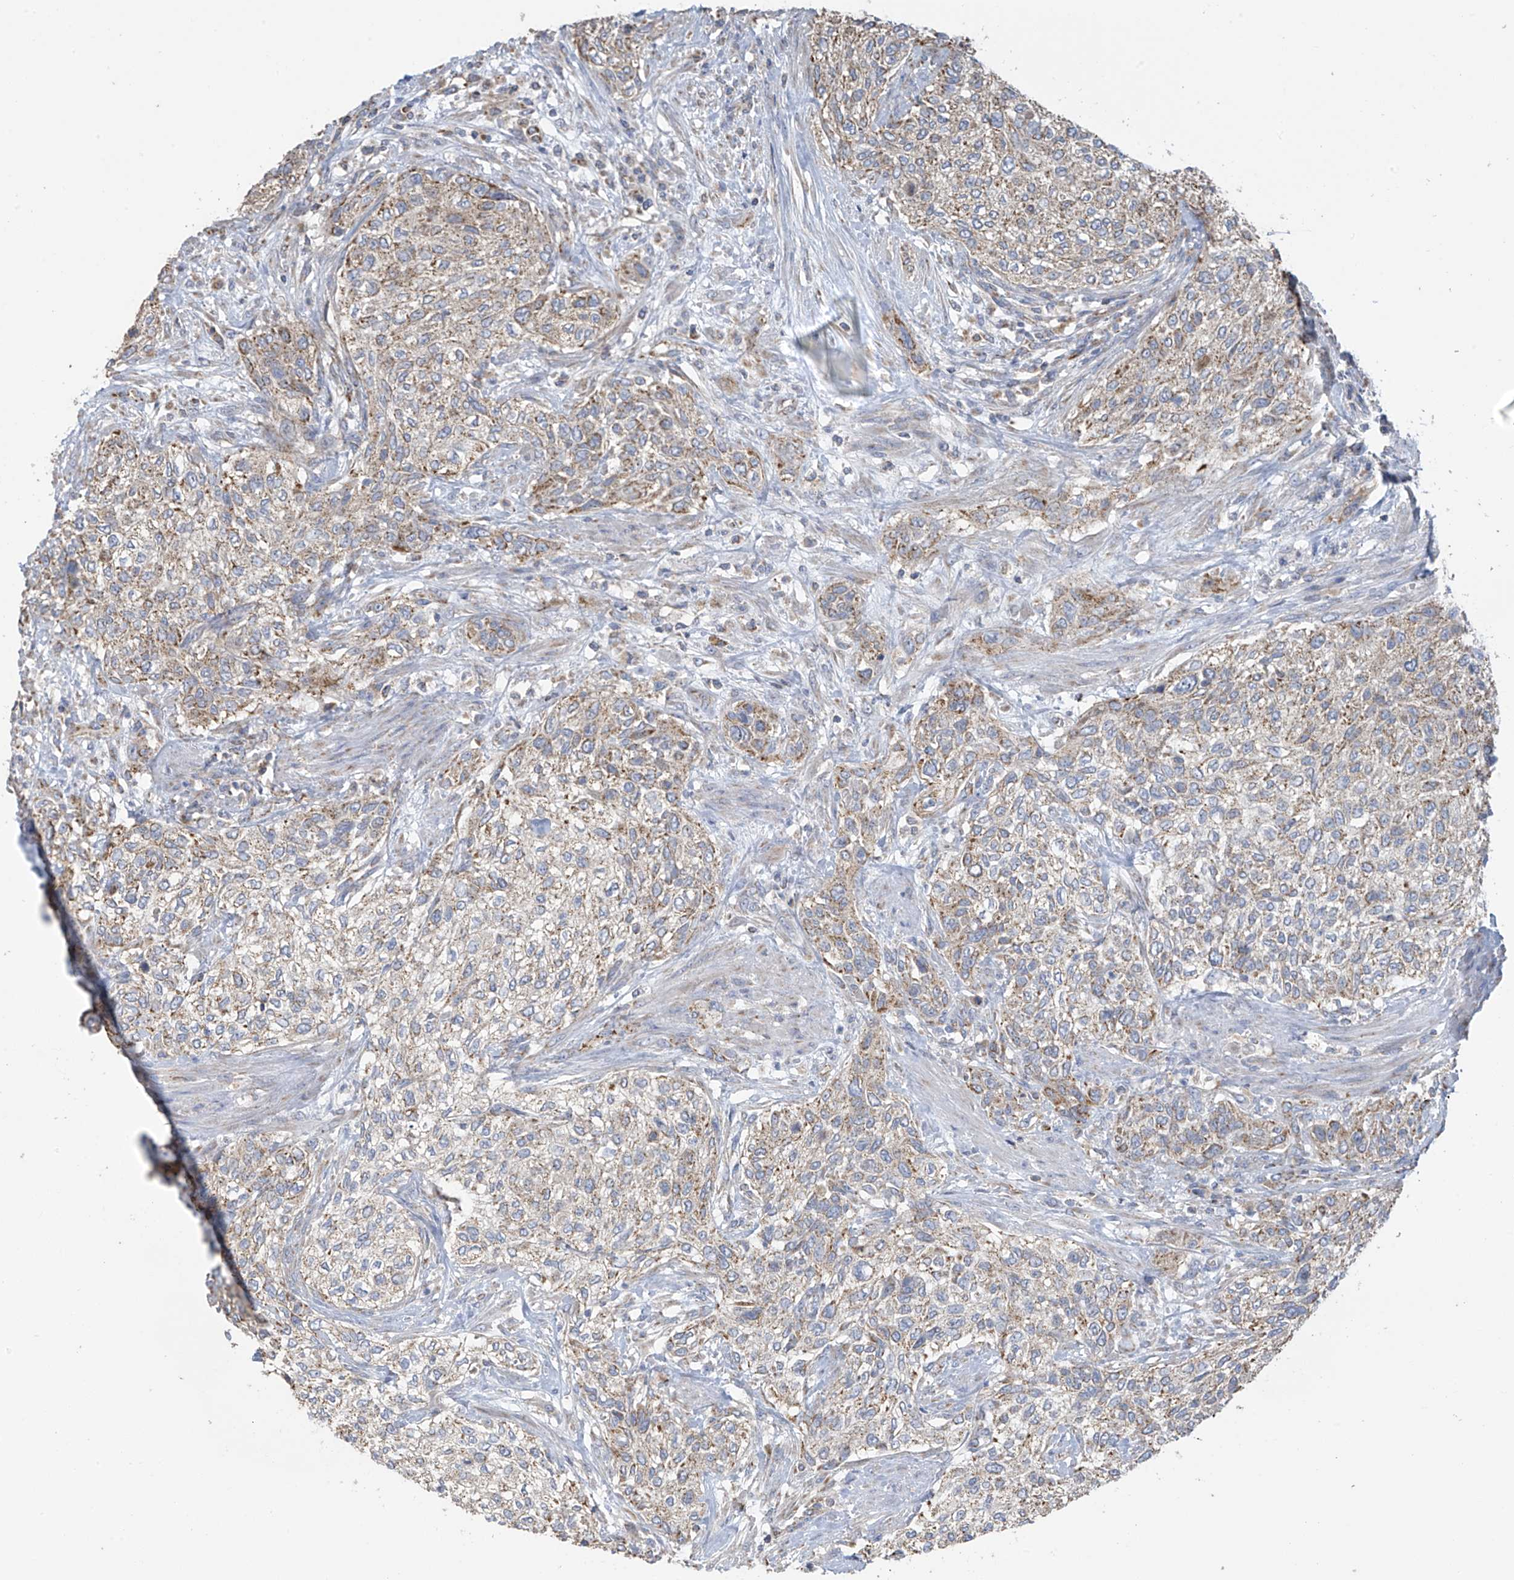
{"staining": {"intensity": "weak", "quantity": ">75%", "location": "cytoplasmic/membranous"}, "tissue": "urothelial cancer", "cell_type": "Tumor cells", "image_type": "cancer", "snomed": [{"axis": "morphology", "description": "Urothelial carcinoma, High grade"}, {"axis": "topography", "description": "Urinary bladder"}], "caption": "High-grade urothelial carcinoma tissue demonstrates weak cytoplasmic/membranous positivity in about >75% of tumor cells, visualized by immunohistochemistry.", "gene": "PNPT1", "patient": {"sex": "male", "age": 35}}